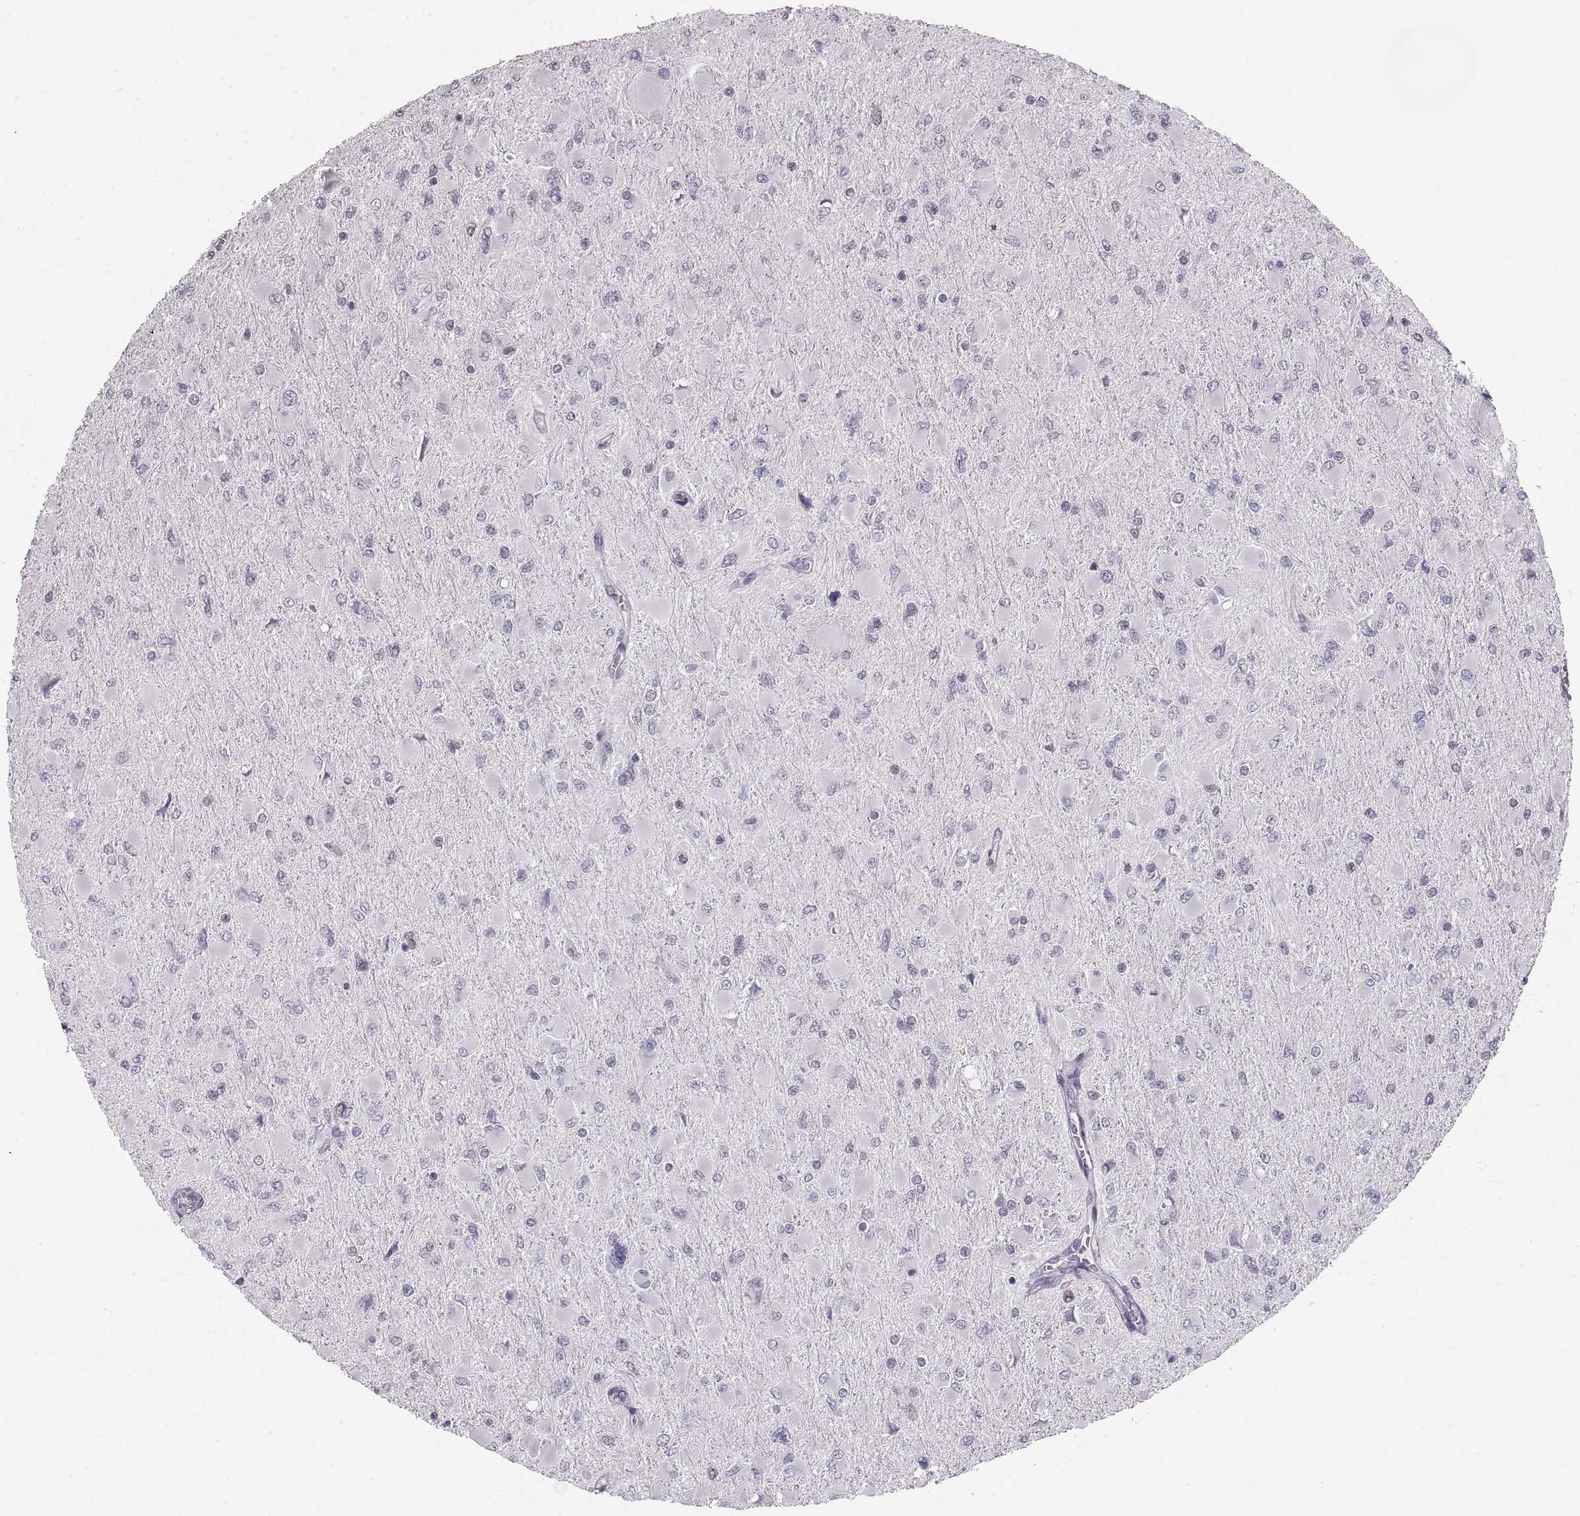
{"staining": {"intensity": "negative", "quantity": "none", "location": "none"}, "tissue": "glioma", "cell_type": "Tumor cells", "image_type": "cancer", "snomed": [{"axis": "morphology", "description": "Glioma, malignant, High grade"}, {"axis": "topography", "description": "Cerebral cortex"}], "caption": "Glioma stained for a protein using immunohistochemistry demonstrates no expression tumor cells.", "gene": "NANOS3", "patient": {"sex": "female", "age": 36}}